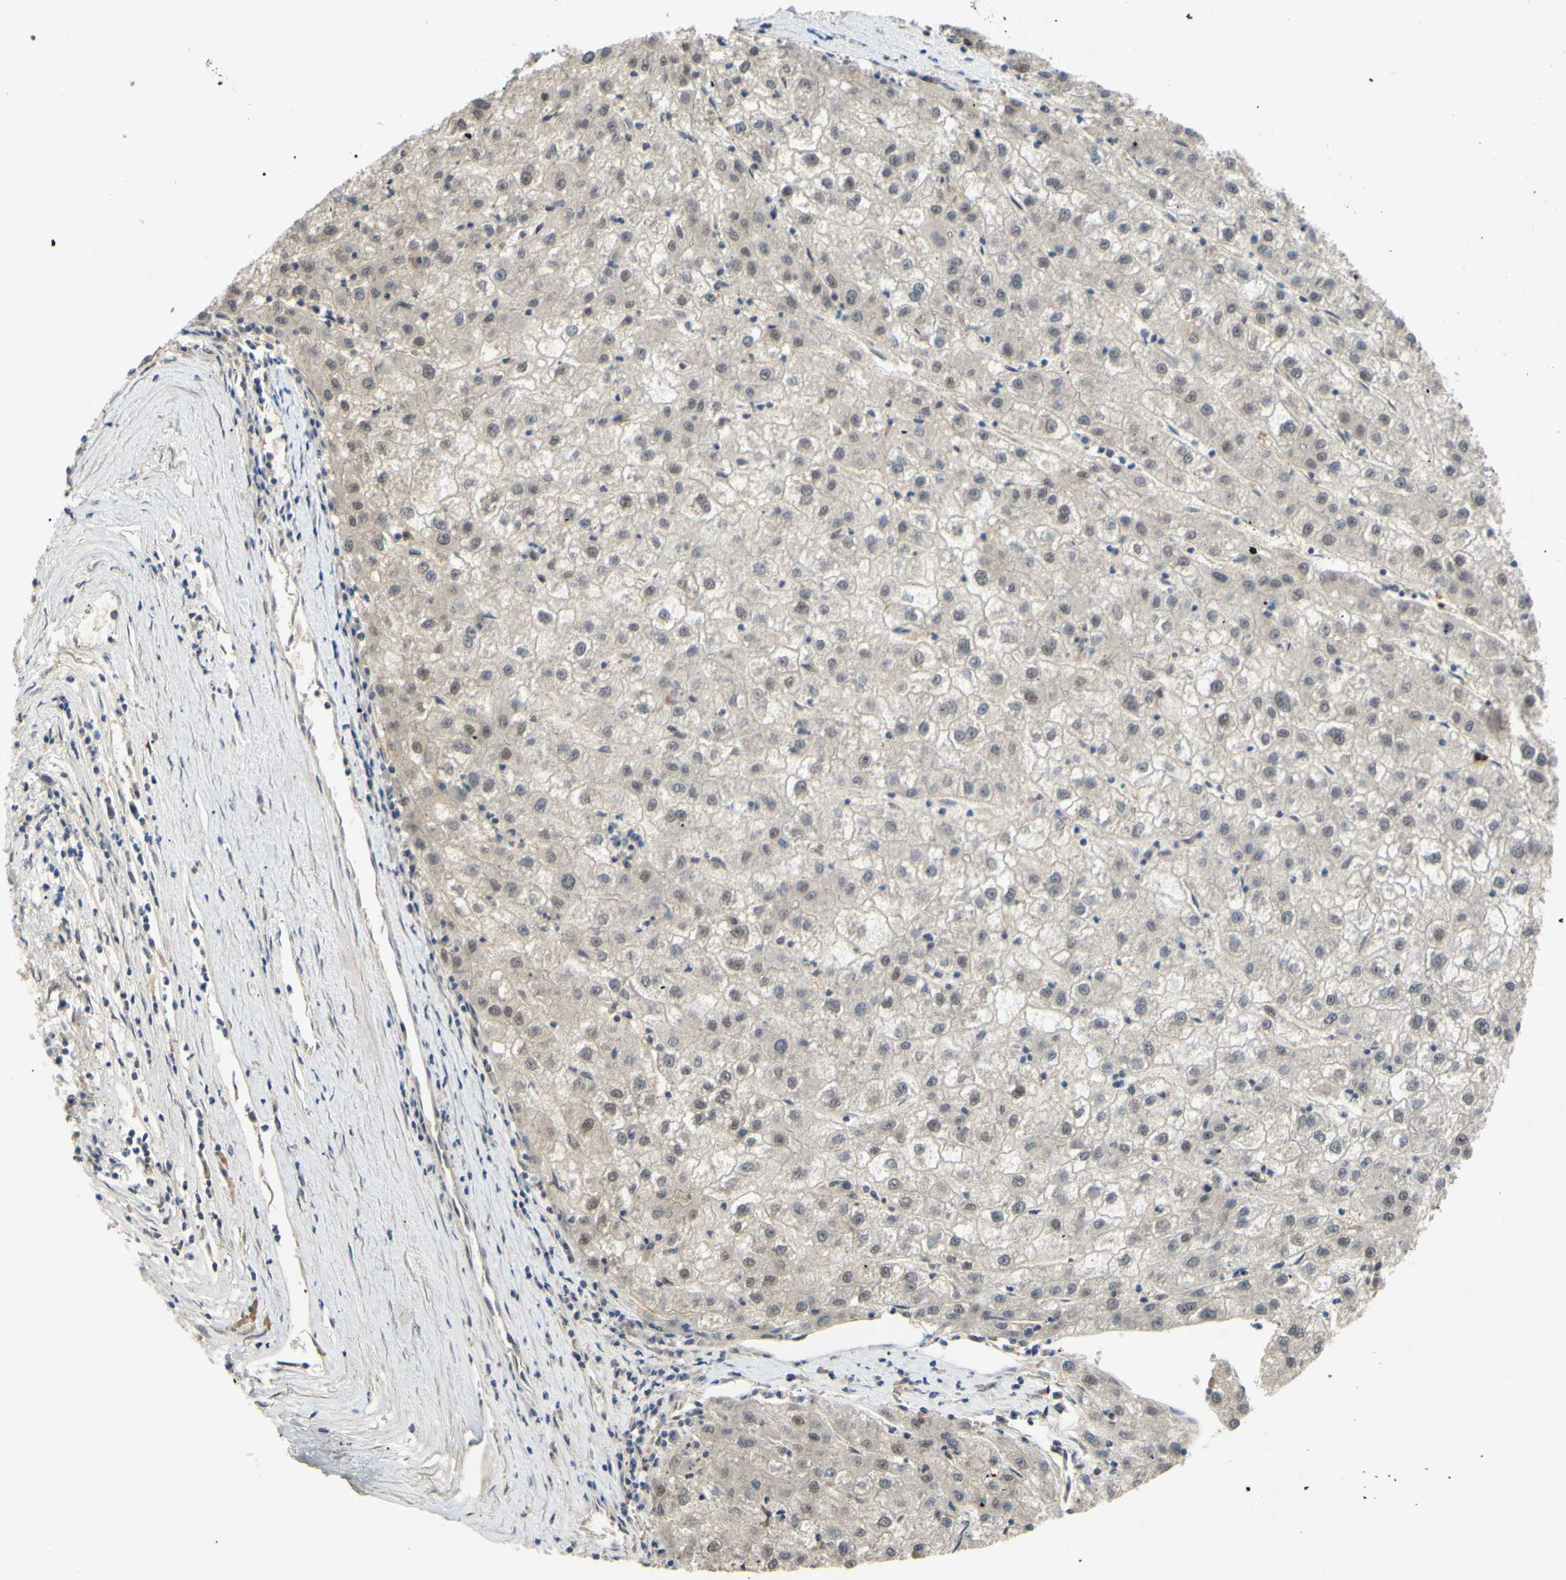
{"staining": {"intensity": "weak", "quantity": "<25%", "location": "nuclear"}, "tissue": "liver cancer", "cell_type": "Tumor cells", "image_type": "cancer", "snomed": [{"axis": "morphology", "description": "Carcinoma, Hepatocellular, NOS"}, {"axis": "topography", "description": "Liver"}], "caption": "DAB immunohistochemical staining of liver cancer (hepatocellular carcinoma) shows no significant staining in tumor cells.", "gene": "ALK", "patient": {"sex": "male", "age": 72}}